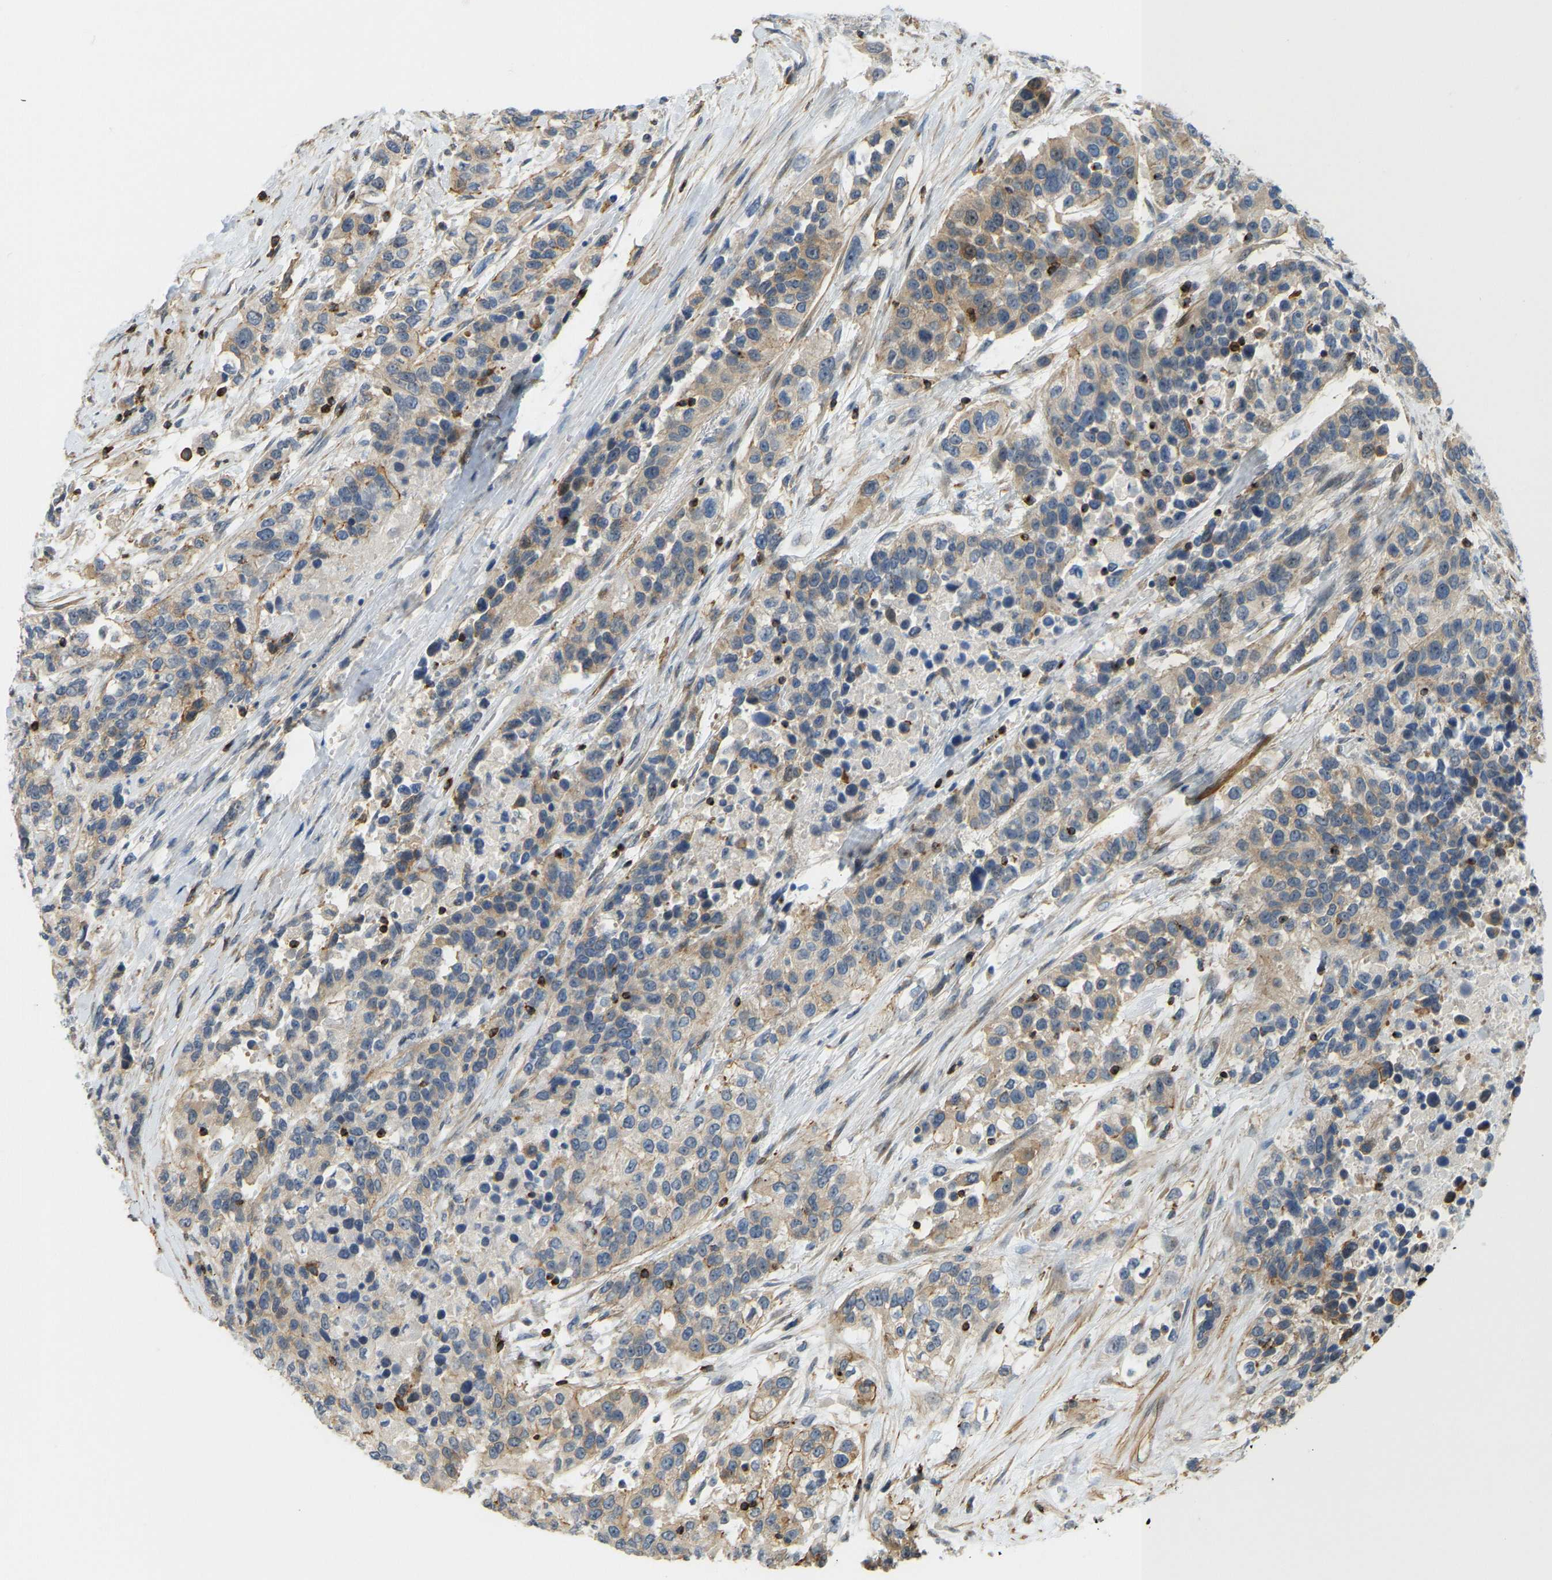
{"staining": {"intensity": "moderate", "quantity": "25%-75%", "location": "cytoplasmic/membranous"}, "tissue": "urothelial cancer", "cell_type": "Tumor cells", "image_type": "cancer", "snomed": [{"axis": "morphology", "description": "Urothelial carcinoma, High grade"}, {"axis": "topography", "description": "Urinary bladder"}], "caption": "IHC image of neoplastic tissue: human urothelial carcinoma (high-grade) stained using immunohistochemistry reveals medium levels of moderate protein expression localized specifically in the cytoplasmic/membranous of tumor cells, appearing as a cytoplasmic/membranous brown color.", "gene": "KIAA1671", "patient": {"sex": "female", "age": 80}}